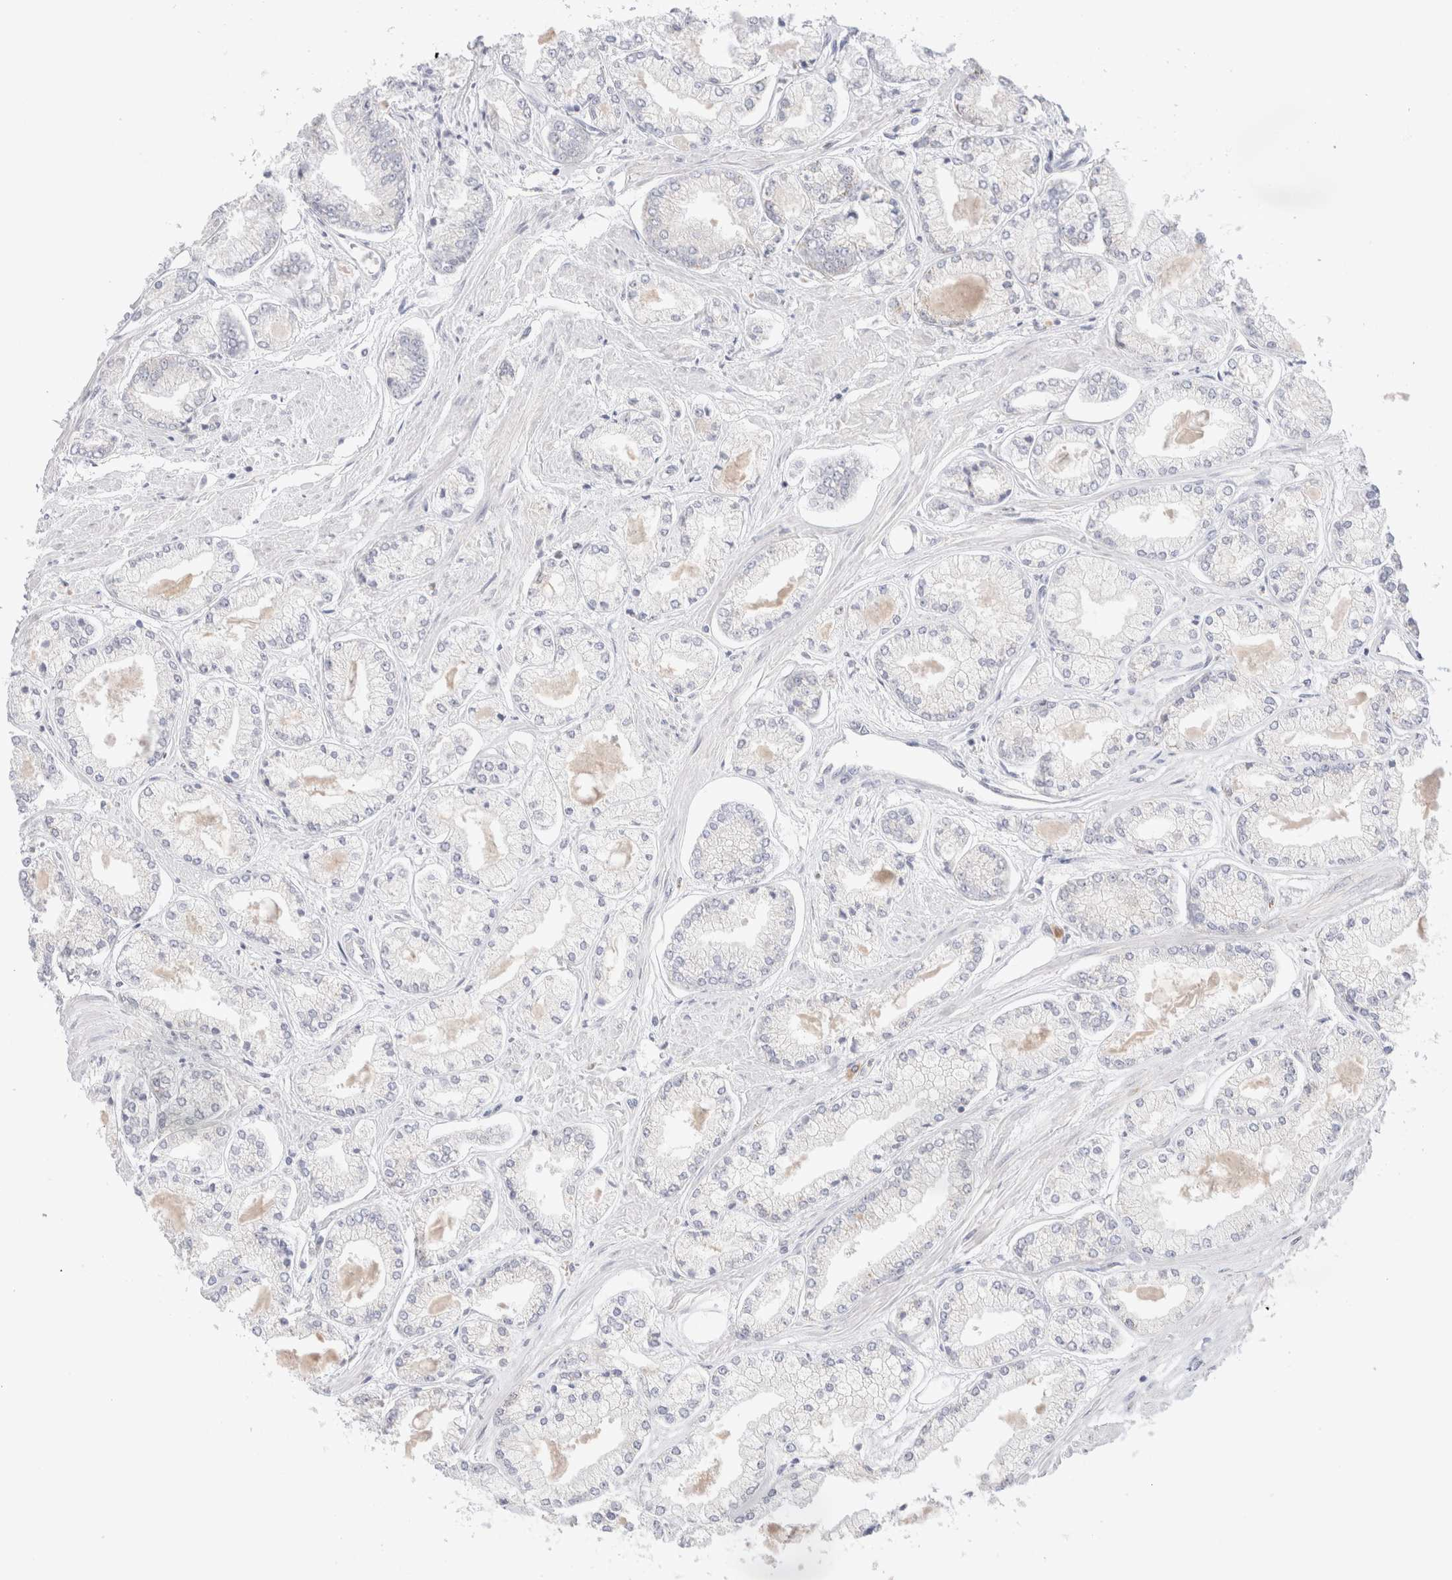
{"staining": {"intensity": "negative", "quantity": "none", "location": "none"}, "tissue": "prostate cancer", "cell_type": "Tumor cells", "image_type": "cancer", "snomed": [{"axis": "morphology", "description": "Adenocarcinoma, Low grade"}, {"axis": "topography", "description": "Prostate"}], "caption": "Immunohistochemistry (IHC) of human low-grade adenocarcinoma (prostate) displays no positivity in tumor cells. (DAB immunohistochemistry (IHC) visualized using brightfield microscopy, high magnification).", "gene": "SPATA20", "patient": {"sex": "male", "age": 52}}